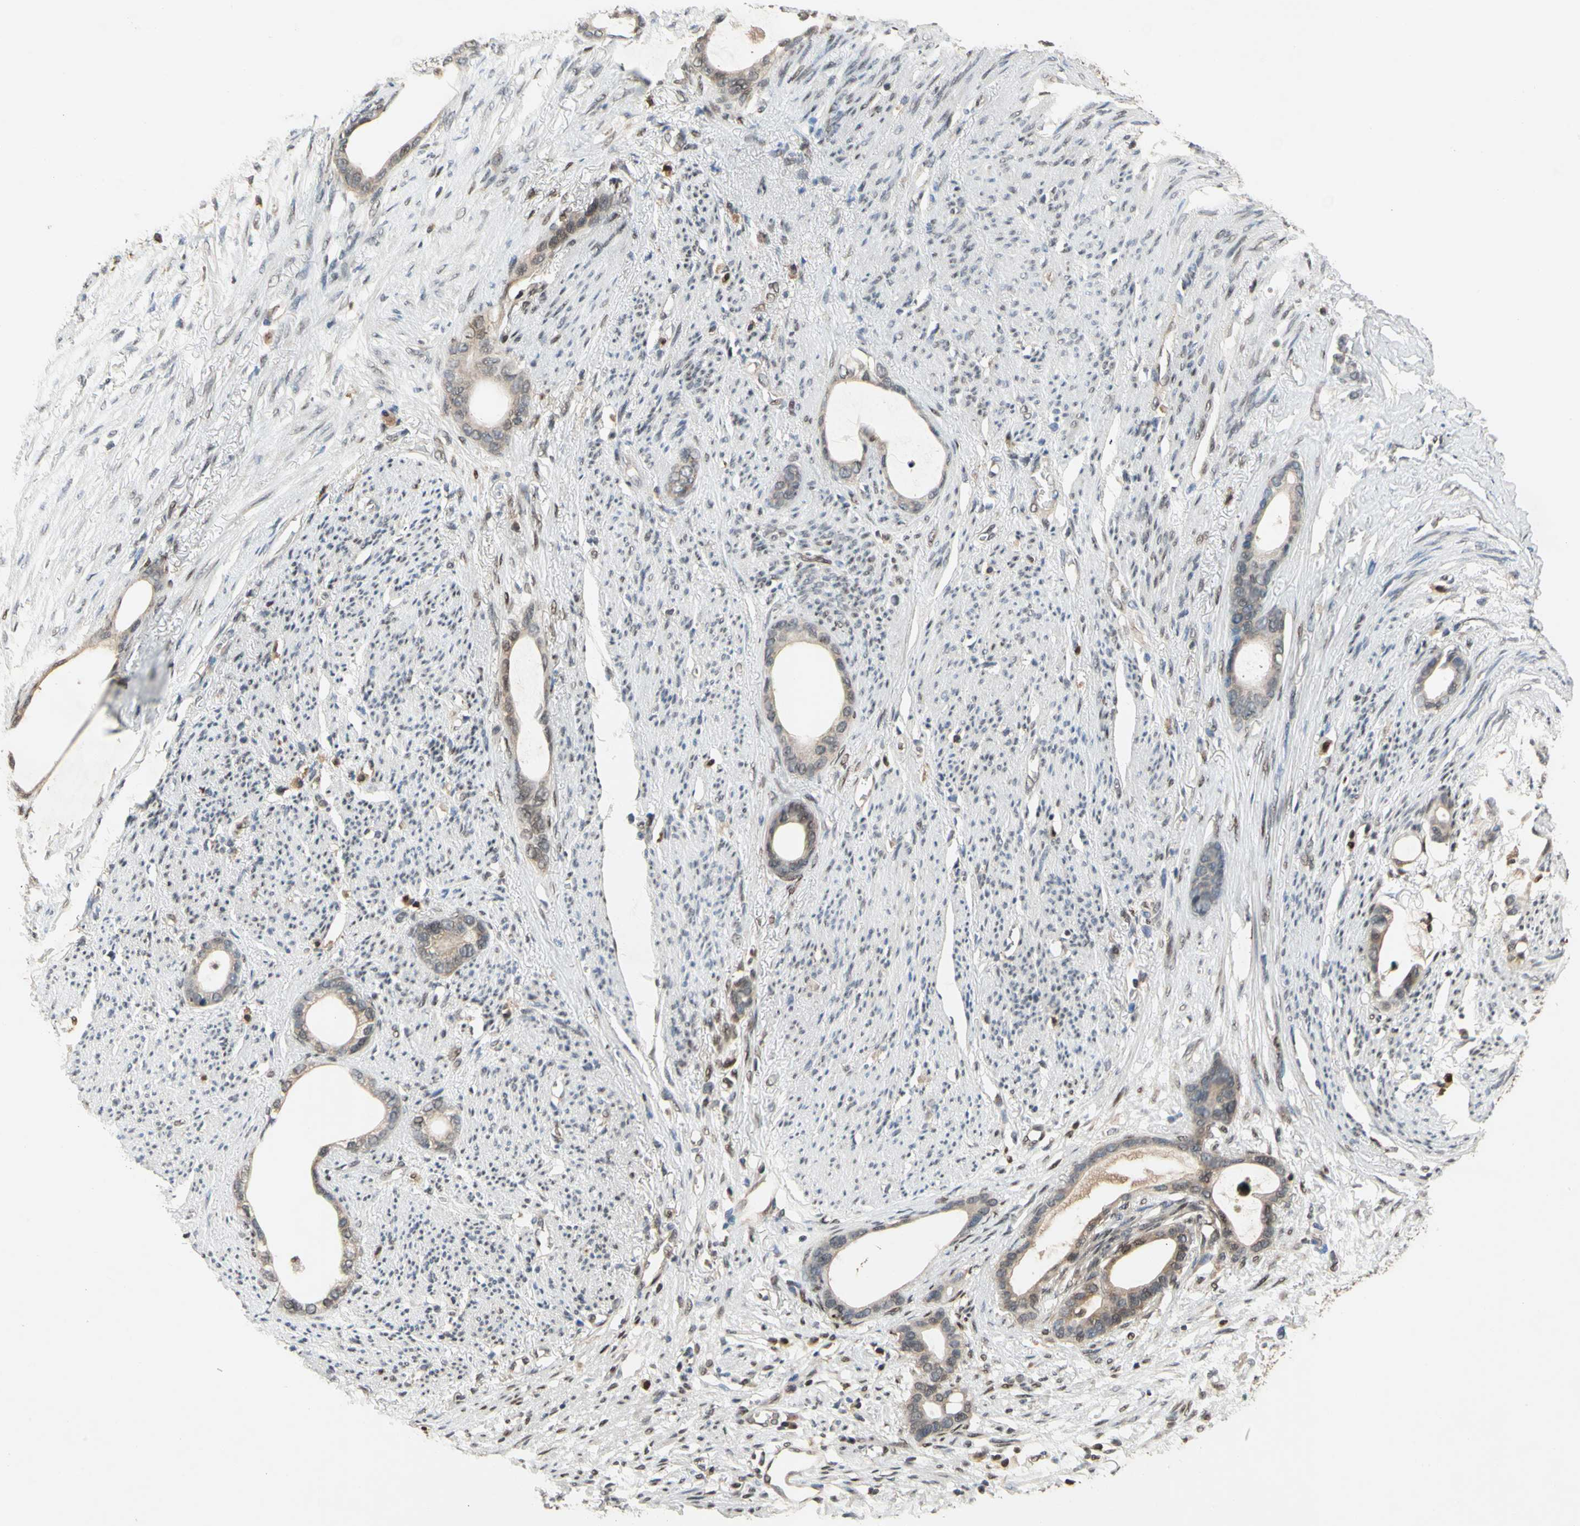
{"staining": {"intensity": "weak", "quantity": ">75%", "location": "cytoplasmic/membranous"}, "tissue": "stomach cancer", "cell_type": "Tumor cells", "image_type": "cancer", "snomed": [{"axis": "morphology", "description": "Adenocarcinoma, NOS"}, {"axis": "topography", "description": "Stomach"}], "caption": "DAB immunohistochemical staining of adenocarcinoma (stomach) exhibits weak cytoplasmic/membranous protein staining in about >75% of tumor cells.", "gene": "GSR", "patient": {"sex": "female", "age": 75}}